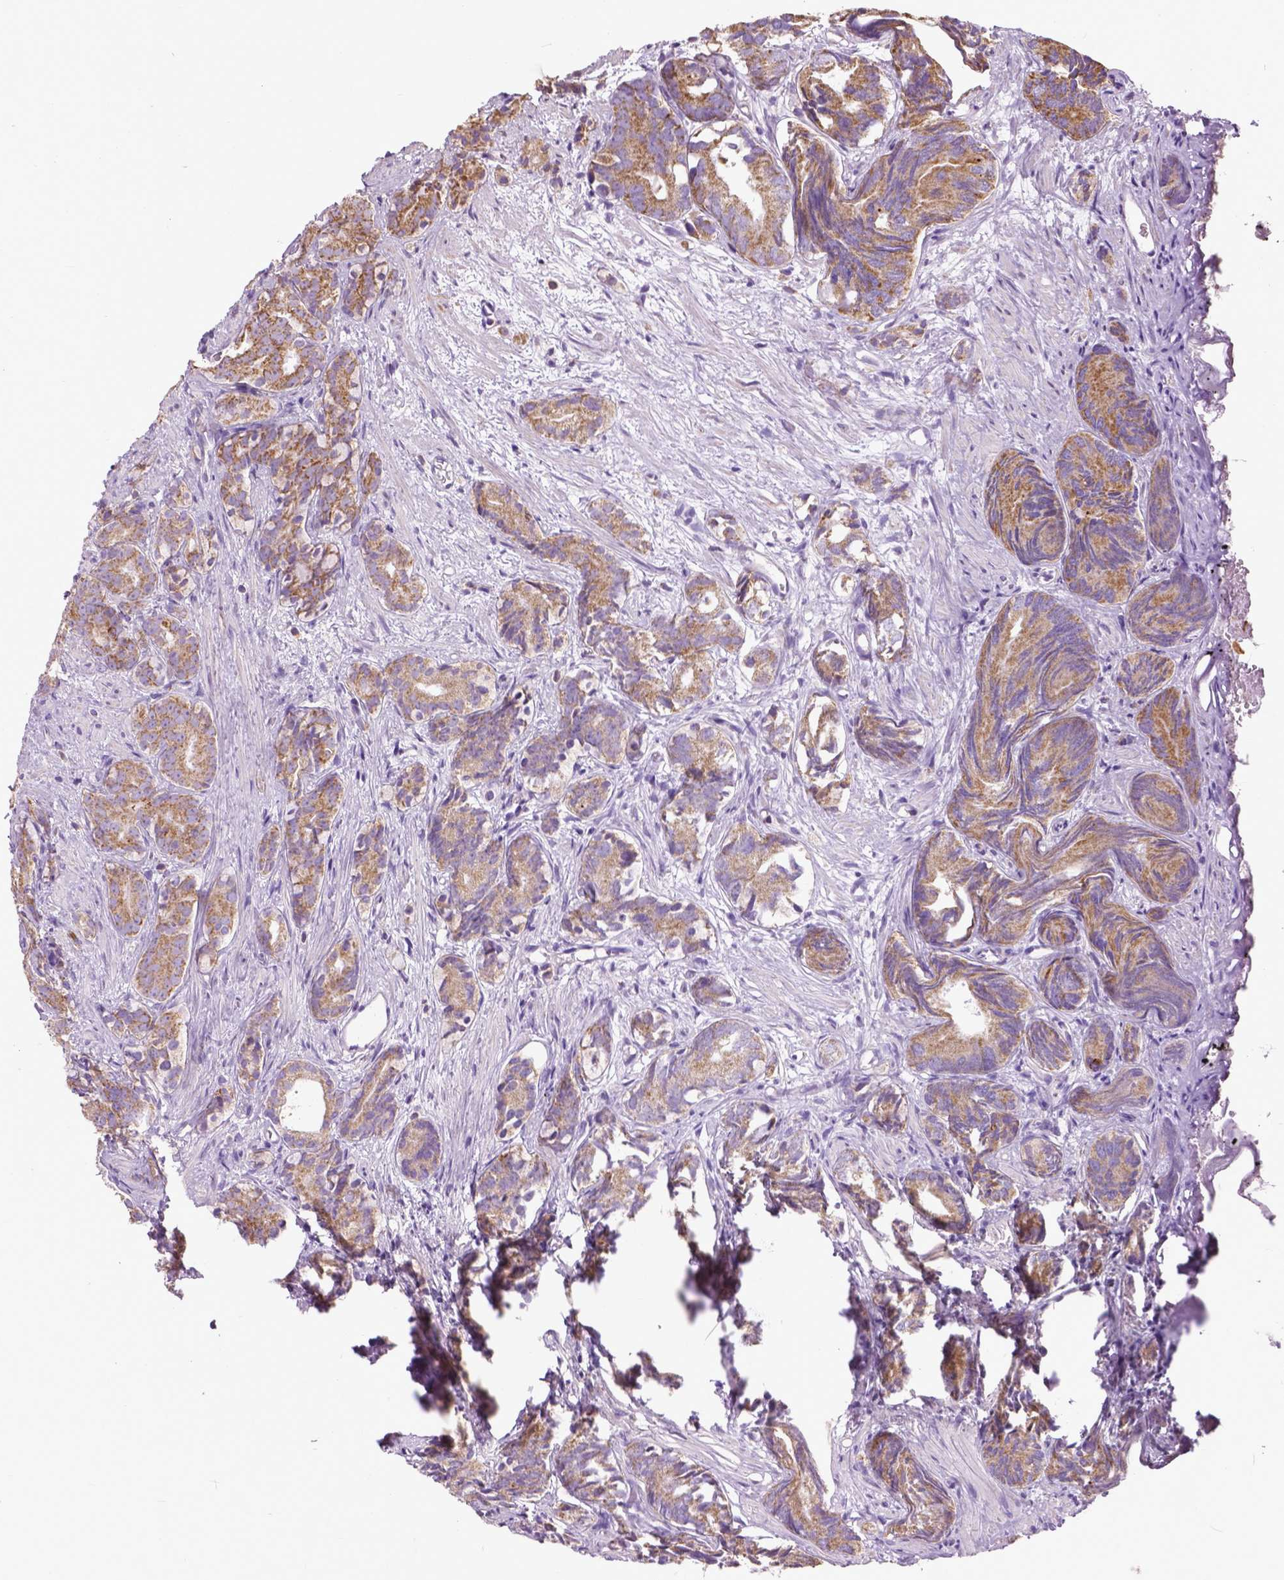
{"staining": {"intensity": "moderate", "quantity": ">75%", "location": "cytoplasmic/membranous"}, "tissue": "prostate cancer", "cell_type": "Tumor cells", "image_type": "cancer", "snomed": [{"axis": "morphology", "description": "Adenocarcinoma, High grade"}, {"axis": "topography", "description": "Prostate"}], "caption": "Approximately >75% of tumor cells in human prostate adenocarcinoma (high-grade) display moderate cytoplasmic/membranous protein expression as visualized by brown immunohistochemical staining.", "gene": "VDAC1", "patient": {"sex": "male", "age": 84}}